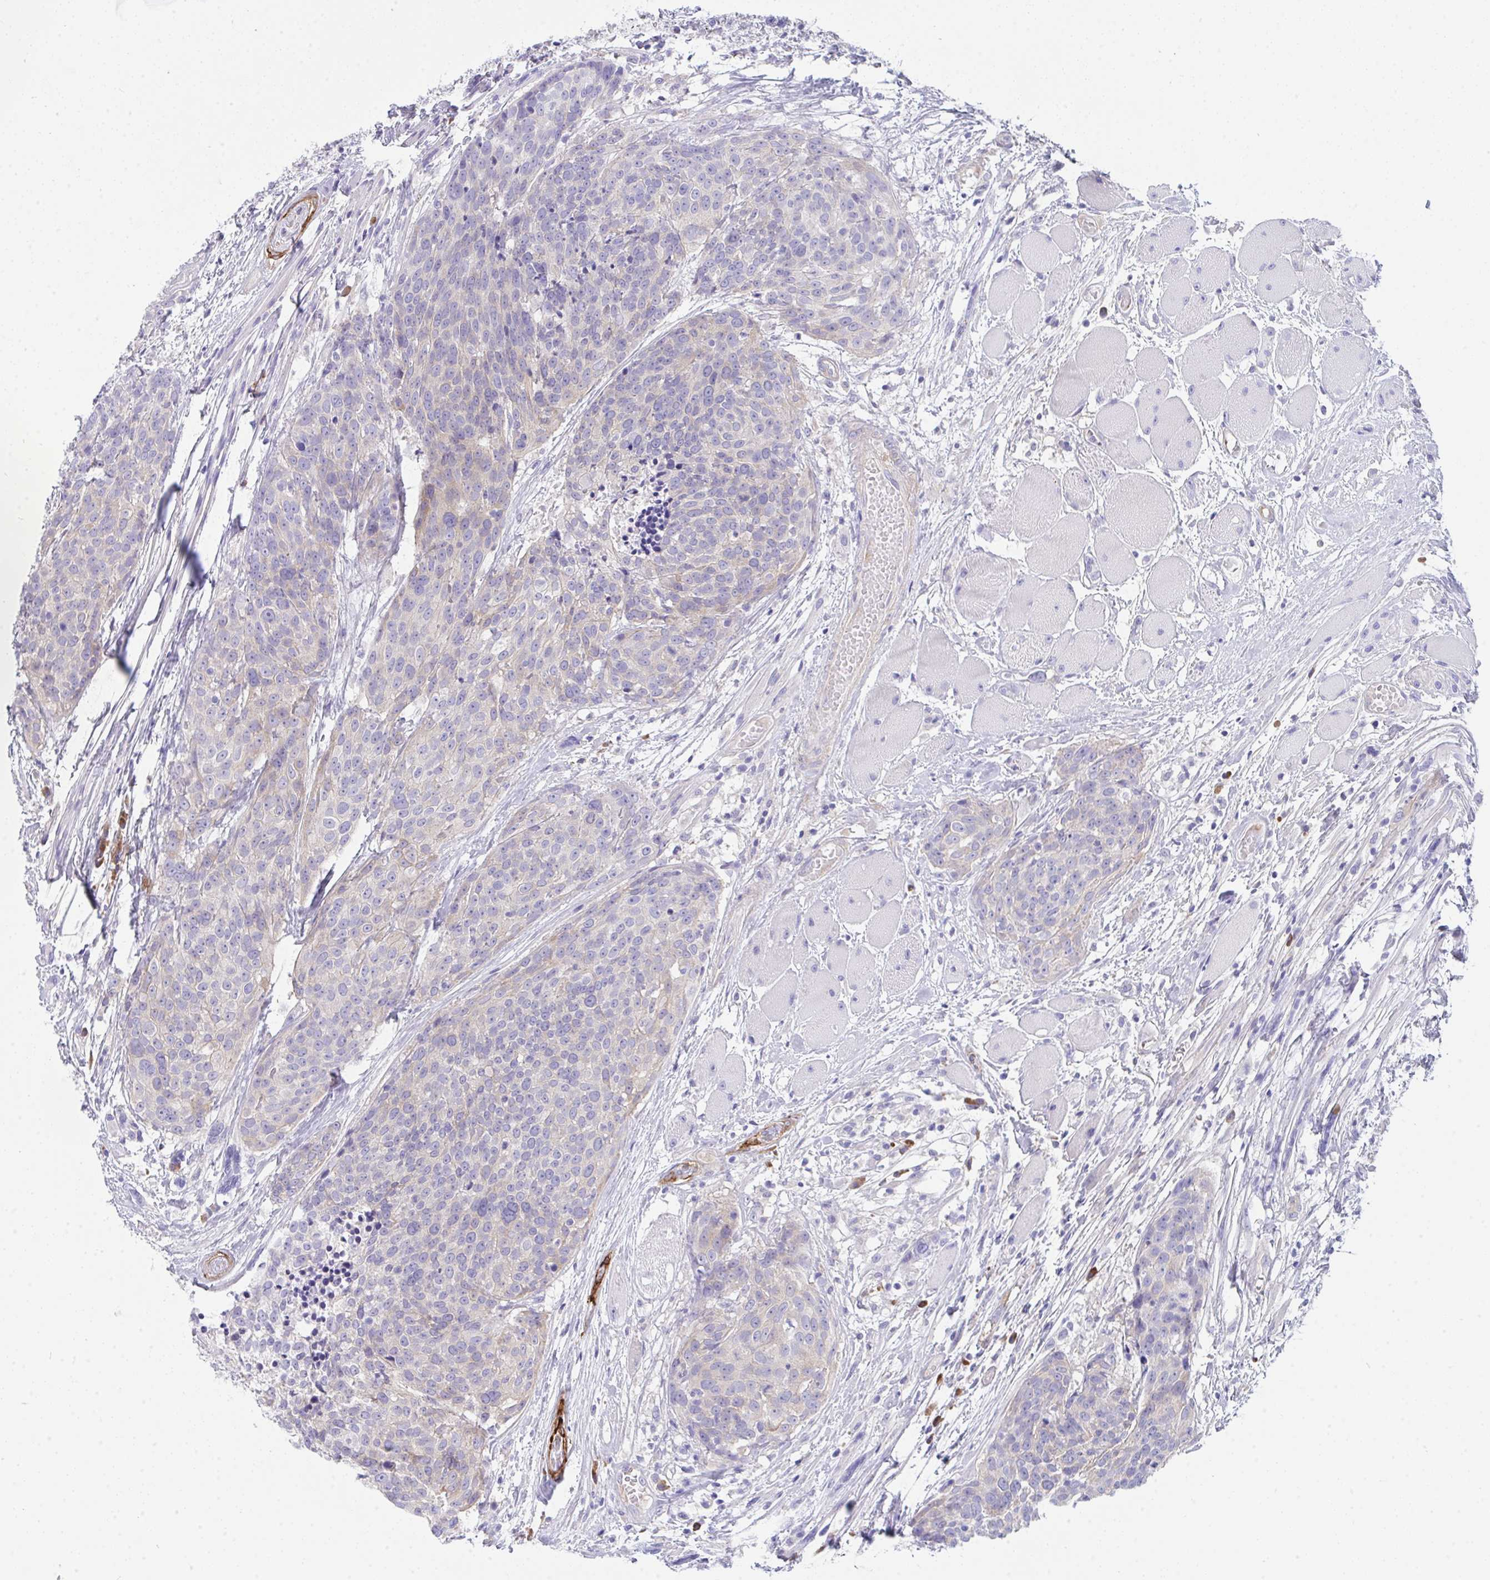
{"staining": {"intensity": "negative", "quantity": "none", "location": "none"}, "tissue": "head and neck cancer", "cell_type": "Tumor cells", "image_type": "cancer", "snomed": [{"axis": "morphology", "description": "Squamous cell carcinoma, NOS"}, {"axis": "topography", "description": "Oral tissue"}, {"axis": "topography", "description": "Head-Neck"}], "caption": "Head and neck cancer stained for a protein using immunohistochemistry (IHC) reveals no positivity tumor cells.", "gene": "GAB1", "patient": {"sex": "male", "age": 64}}